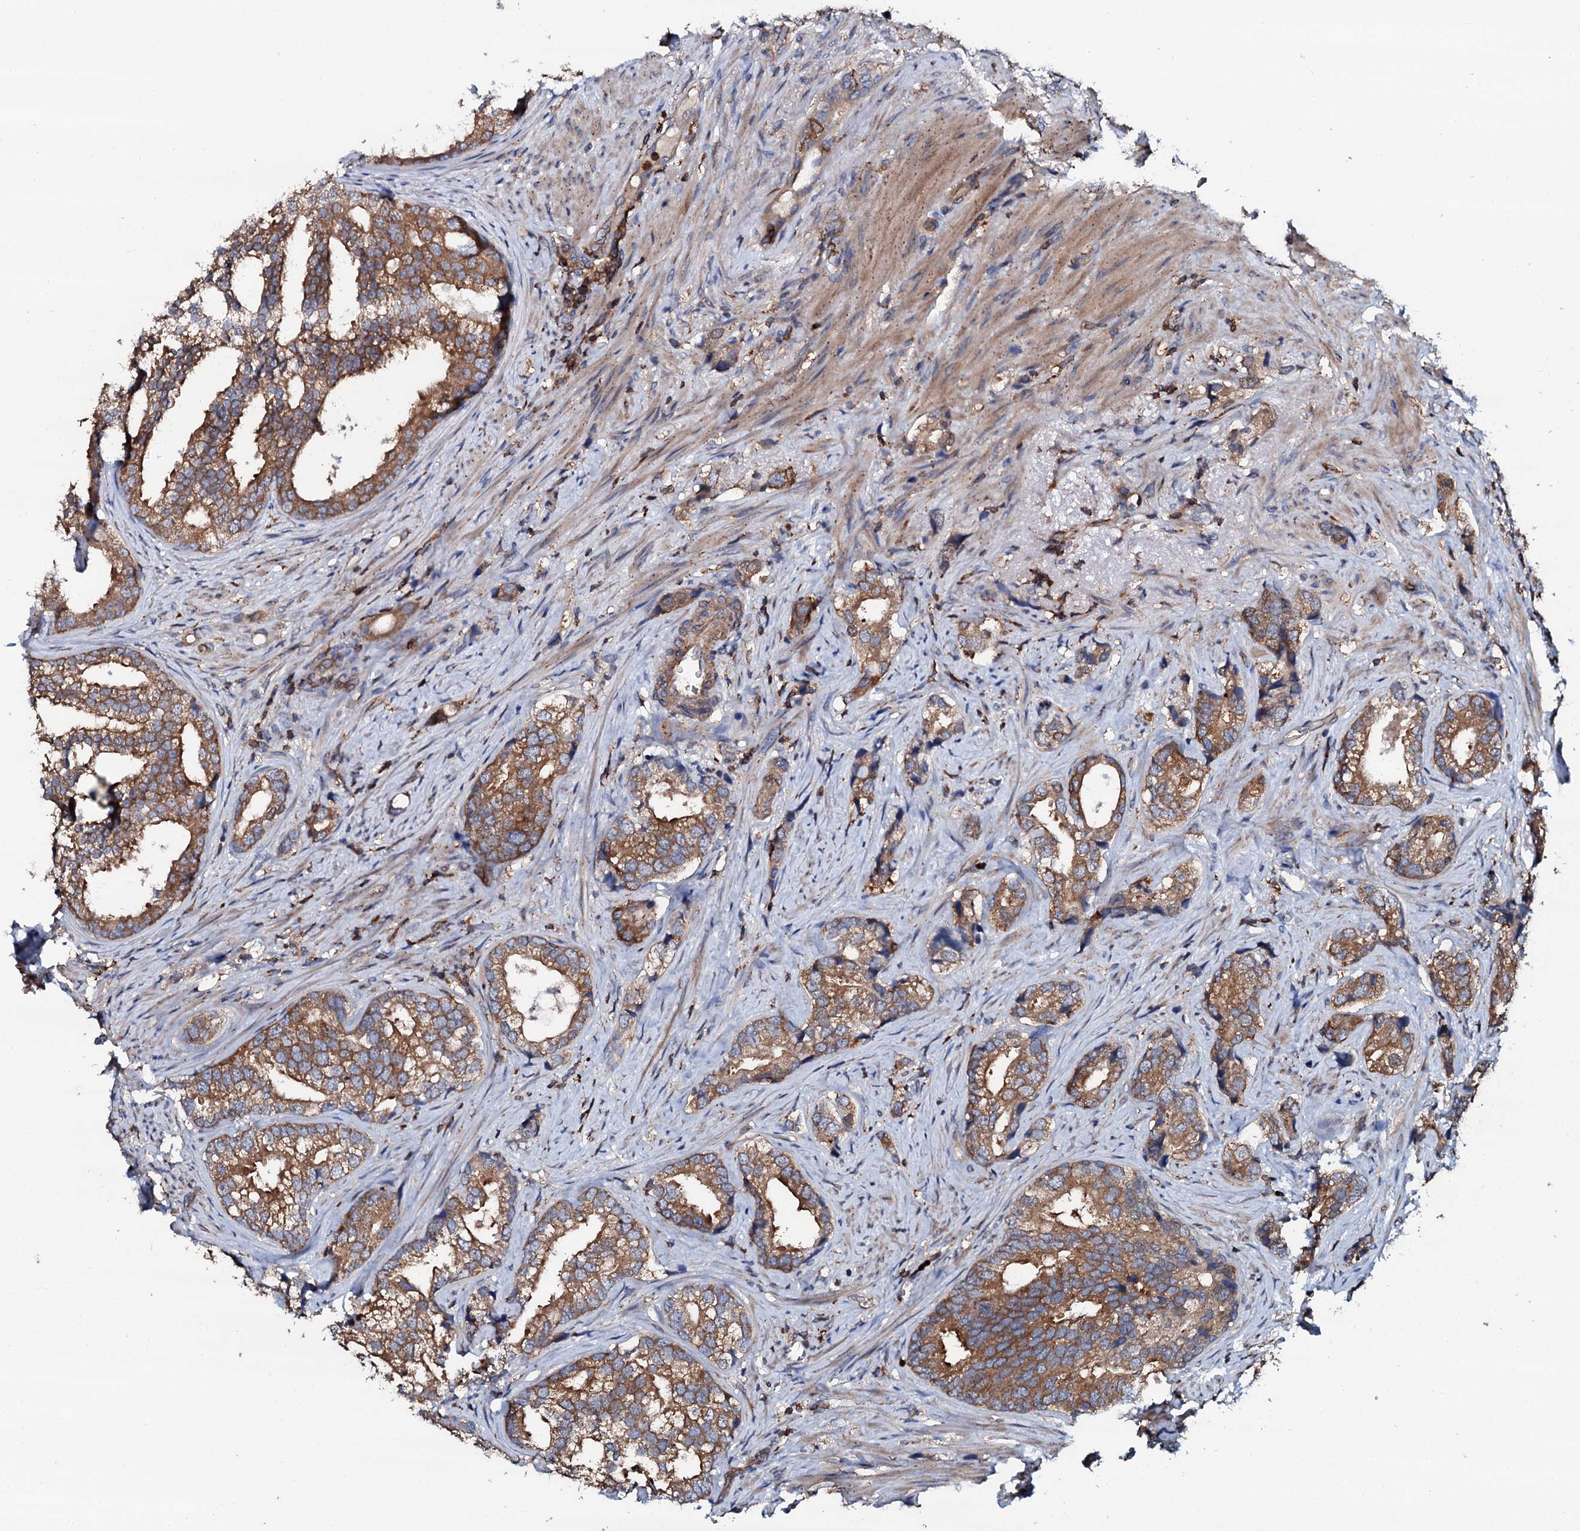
{"staining": {"intensity": "moderate", "quantity": ">75%", "location": "cytoplasmic/membranous"}, "tissue": "prostate cancer", "cell_type": "Tumor cells", "image_type": "cancer", "snomed": [{"axis": "morphology", "description": "Adenocarcinoma, High grade"}, {"axis": "topography", "description": "Prostate"}], "caption": "The immunohistochemical stain labels moderate cytoplasmic/membranous expression in tumor cells of adenocarcinoma (high-grade) (prostate) tissue.", "gene": "GRK2", "patient": {"sex": "male", "age": 75}}